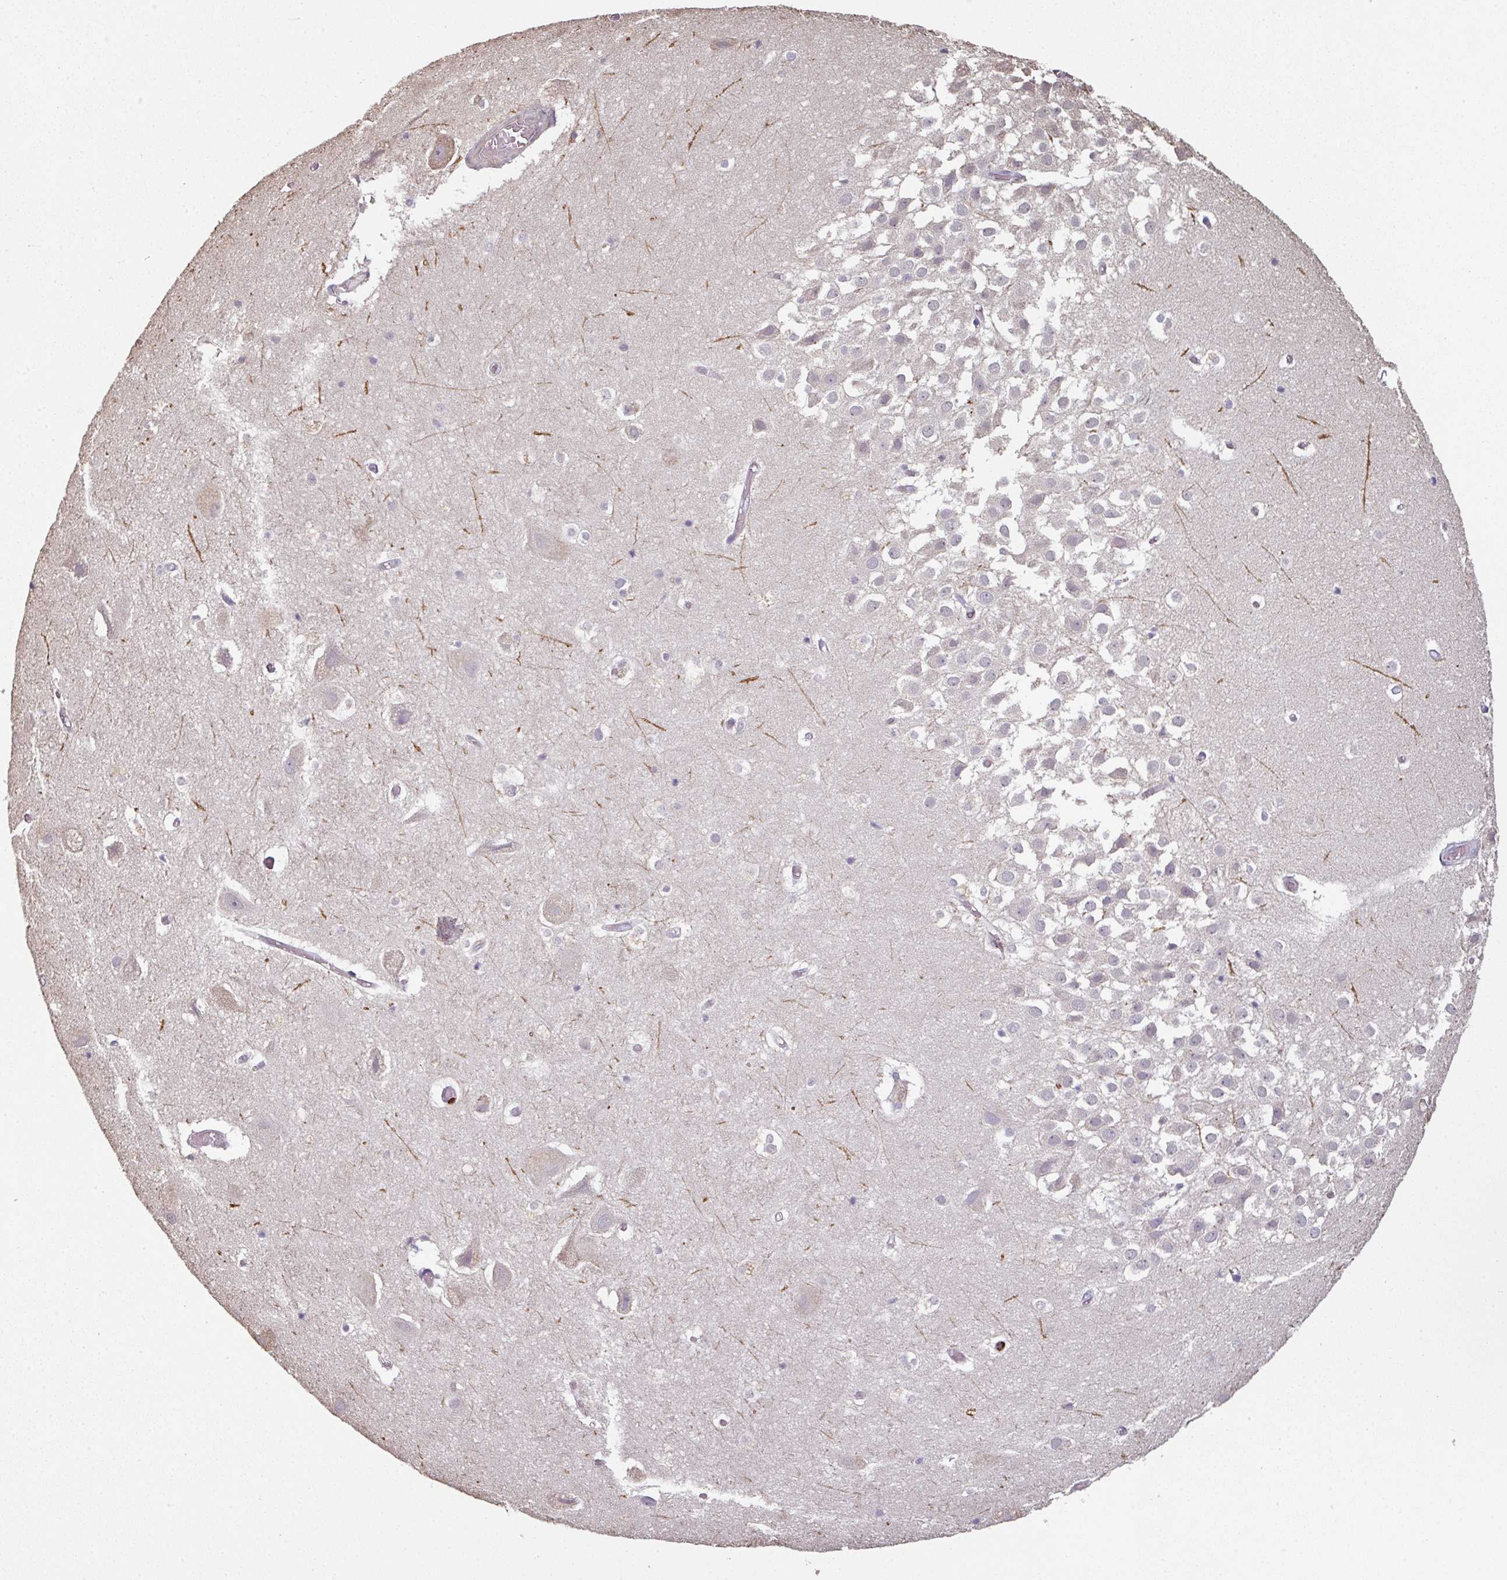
{"staining": {"intensity": "negative", "quantity": "none", "location": "none"}, "tissue": "hippocampus", "cell_type": "Glial cells", "image_type": "normal", "snomed": [{"axis": "morphology", "description": "Normal tissue, NOS"}, {"axis": "topography", "description": "Hippocampus"}], "caption": "Immunohistochemistry histopathology image of benign hippocampus stained for a protein (brown), which exhibits no expression in glial cells.", "gene": "OLFML2B", "patient": {"sex": "female", "age": 52}}